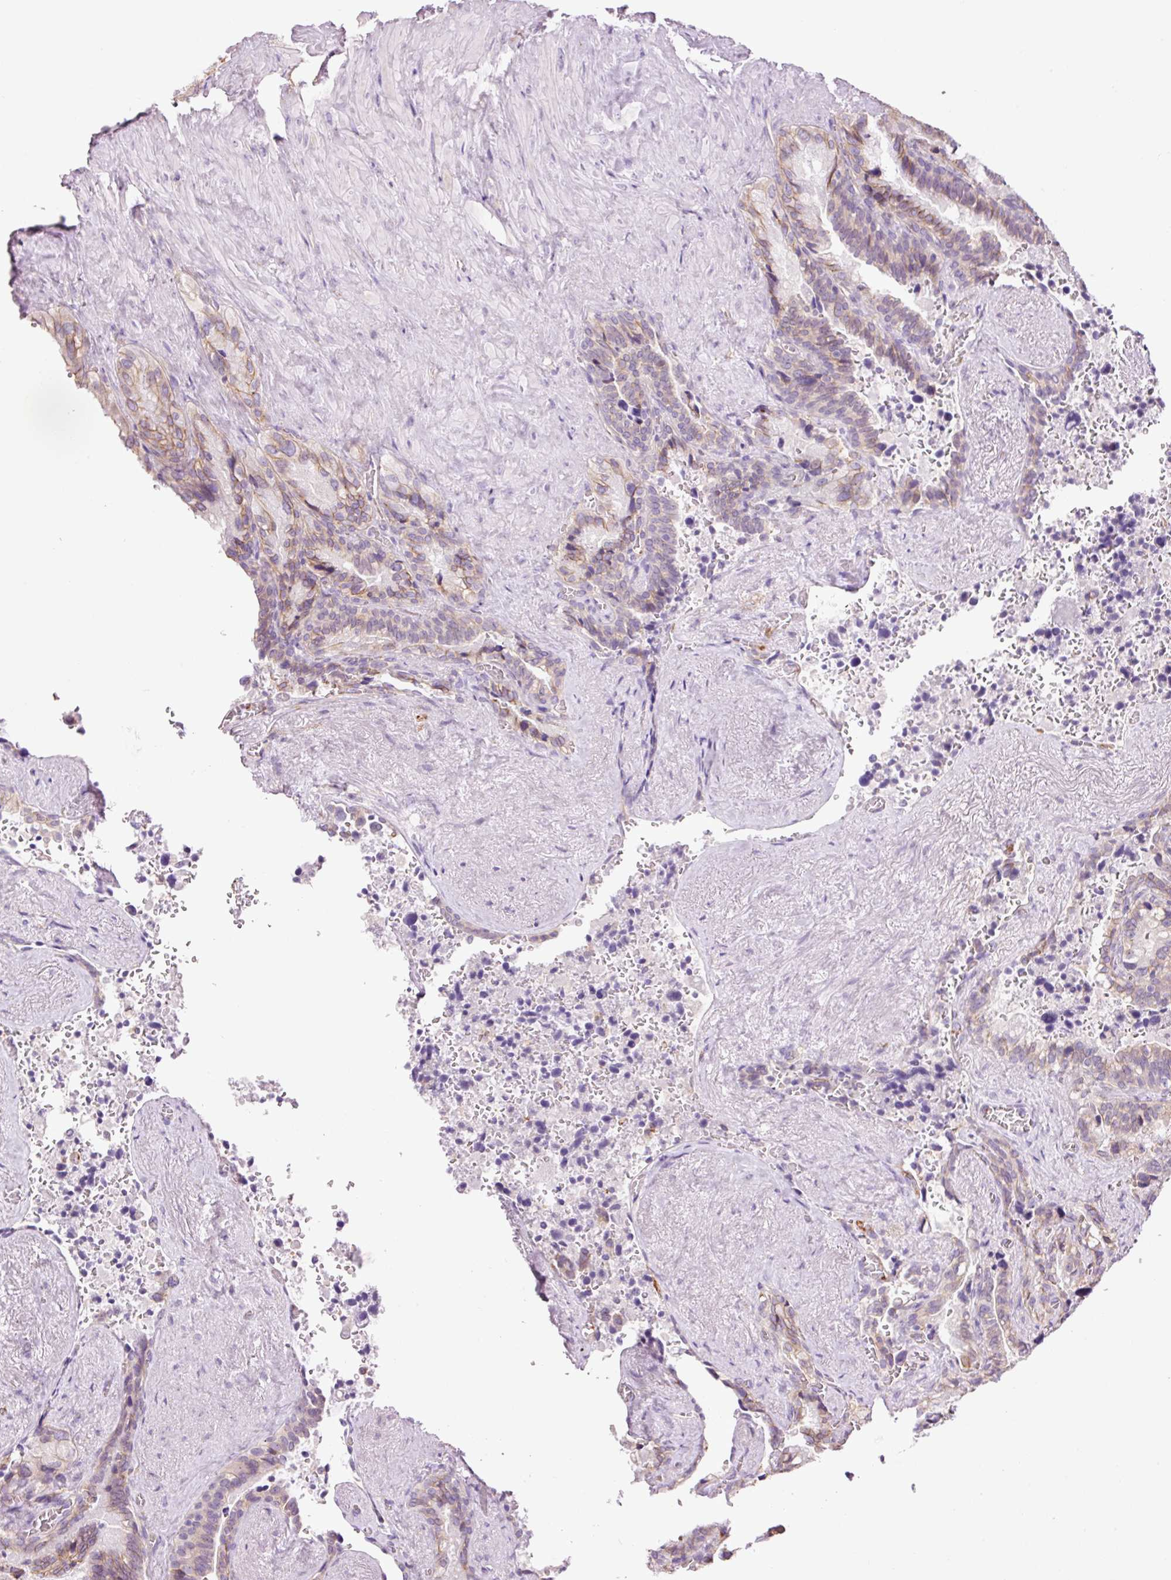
{"staining": {"intensity": "weak", "quantity": "25%-75%", "location": "cytoplasmic/membranous"}, "tissue": "seminal vesicle", "cell_type": "Glandular cells", "image_type": "normal", "snomed": [{"axis": "morphology", "description": "Normal tissue, NOS"}, {"axis": "topography", "description": "Seminal veicle"}], "caption": "Glandular cells display low levels of weak cytoplasmic/membranous expression in approximately 25%-75% of cells in benign seminal vesicle.", "gene": "HSPA4L", "patient": {"sex": "male", "age": 68}}